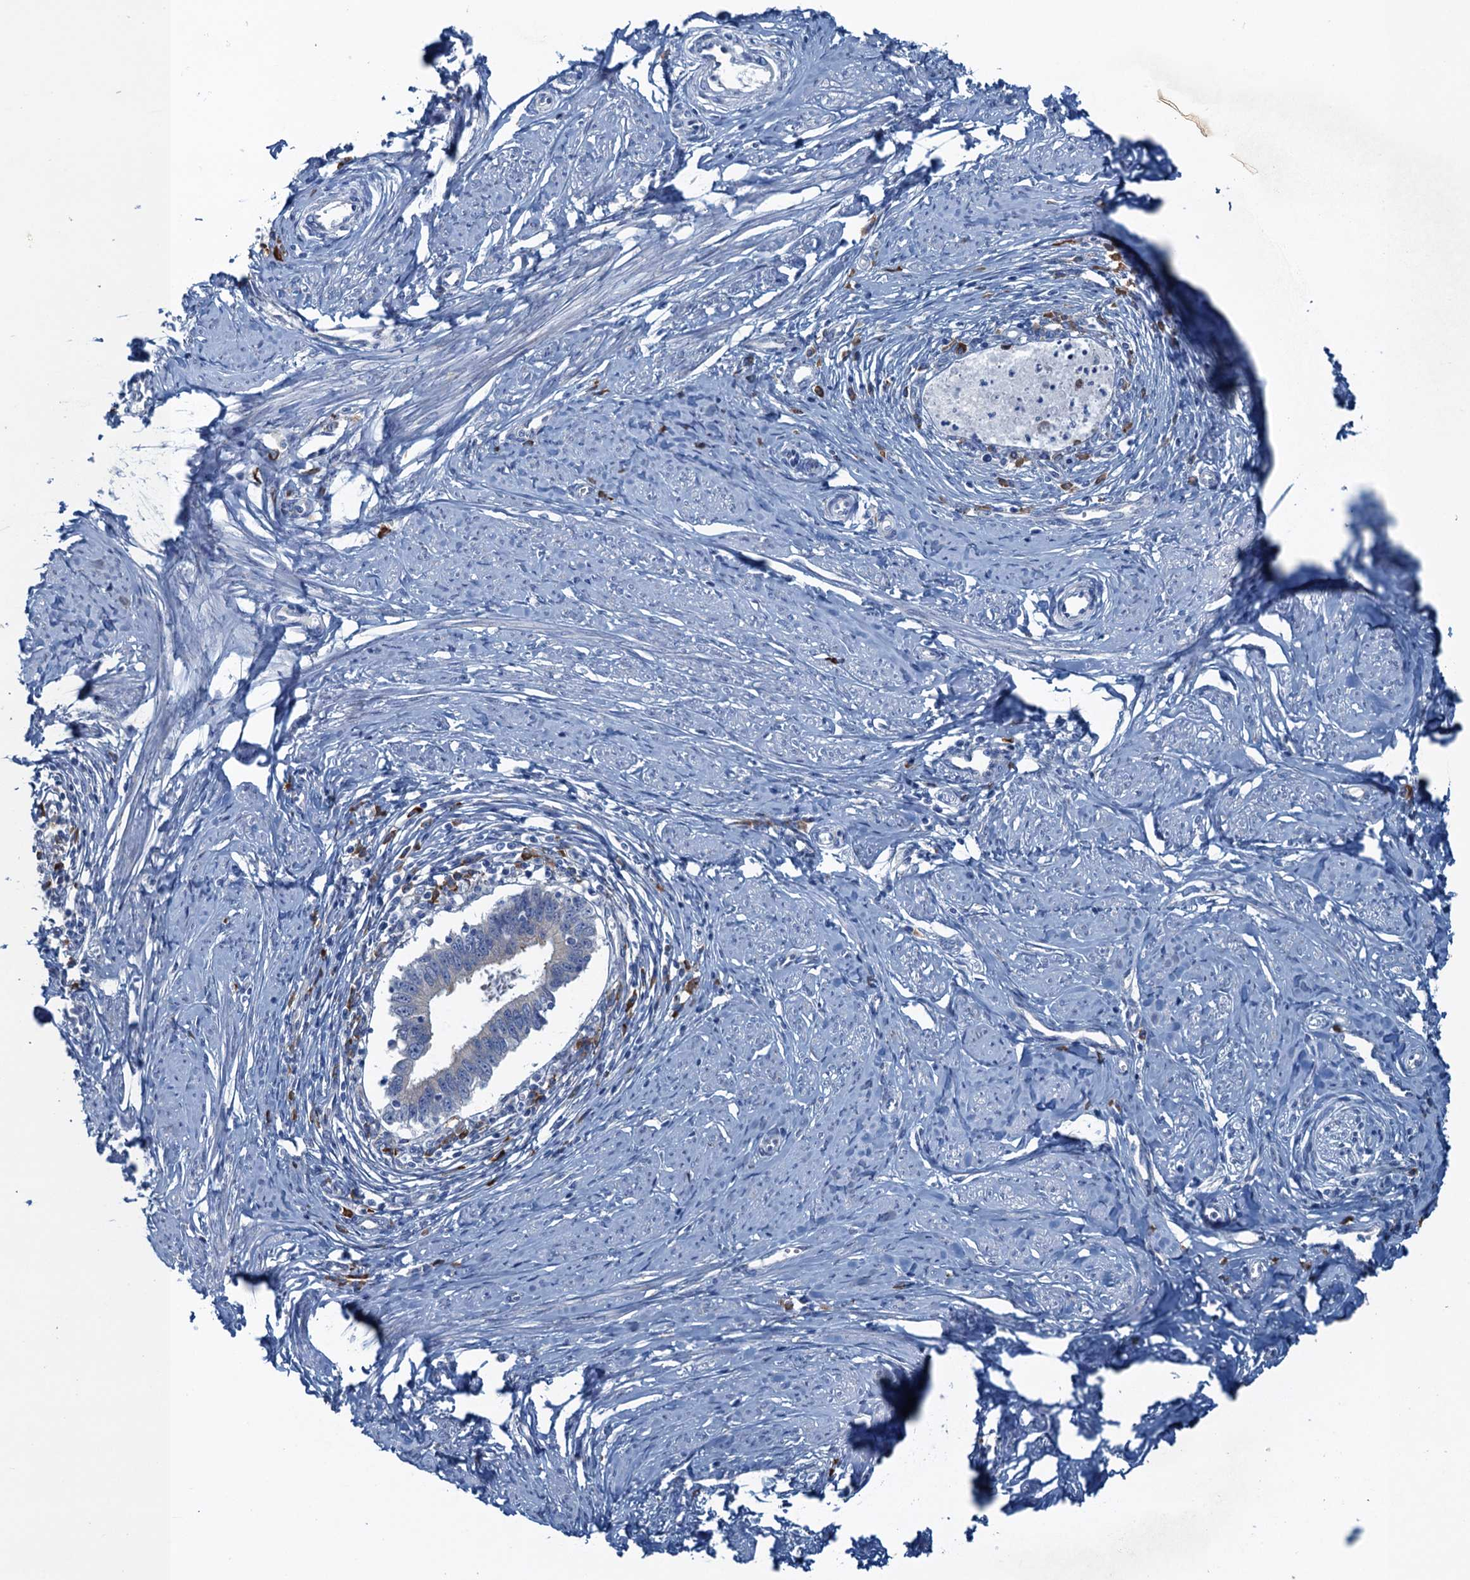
{"staining": {"intensity": "negative", "quantity": "none", "location": "none"}, "tissue": "cervical cancer", "cell_type": "Tumor cells", "image_type": "cancer", "snomed": [{"axis": "morphology", "description": "Adenocarcinoma, NOS"}, {"axis": "topography", "description": "Cervix"}], "caption": "A high-resolution image shows immunohistochemistry staining of adenocarcinoma (cervical), which reveals no significant positivity in tumor cells. (DAB (3,3'-diaminobenzidine) IHC, high magnification).", "gene": "CBLIF", "patient": {"sex": "female", "age": 36}}